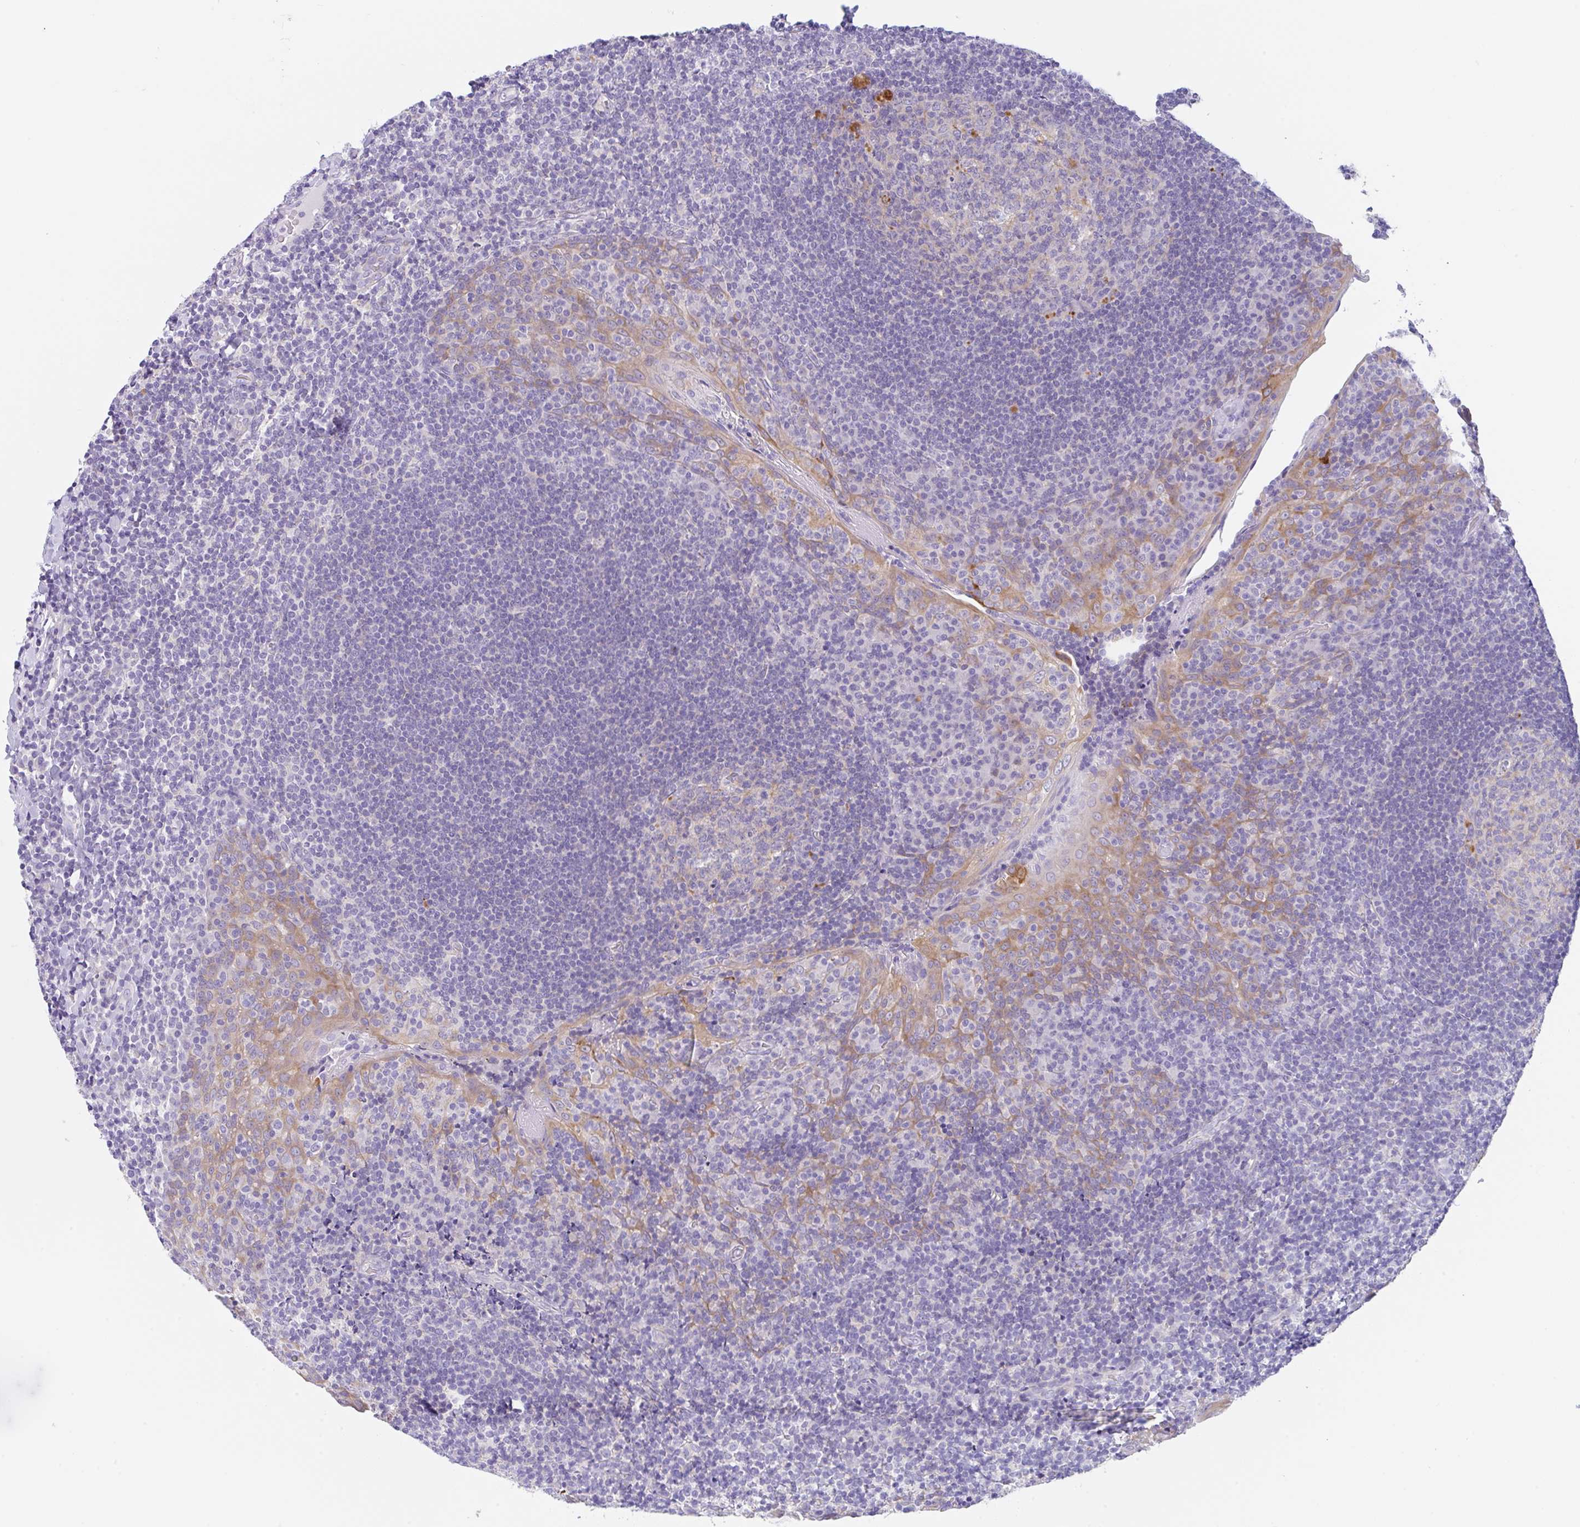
{"staining": {"intensity": "negative", "quantity": "none", "location": "none"}, "tissue": "tonsil", "cell_type": "Germinal center cells", "image_type": "normal", "snomed": [{"axis": "morphology", "description": "Normal tissue, NOS"}, {"axis": "topography", "description": "Tonsil"}], "caption": "An immunohistochemistry histopathology image of normal tonsil is shown. There is no staining in germinal center cells of tonsil. The staining was performed using DAB to visualize the protein expression in brown, while the nuclei were stained in blue with hematoxylin (Magnification: 20x).", "gene": "TRAF4", "patient": {"sex": "male", "age": 17}}